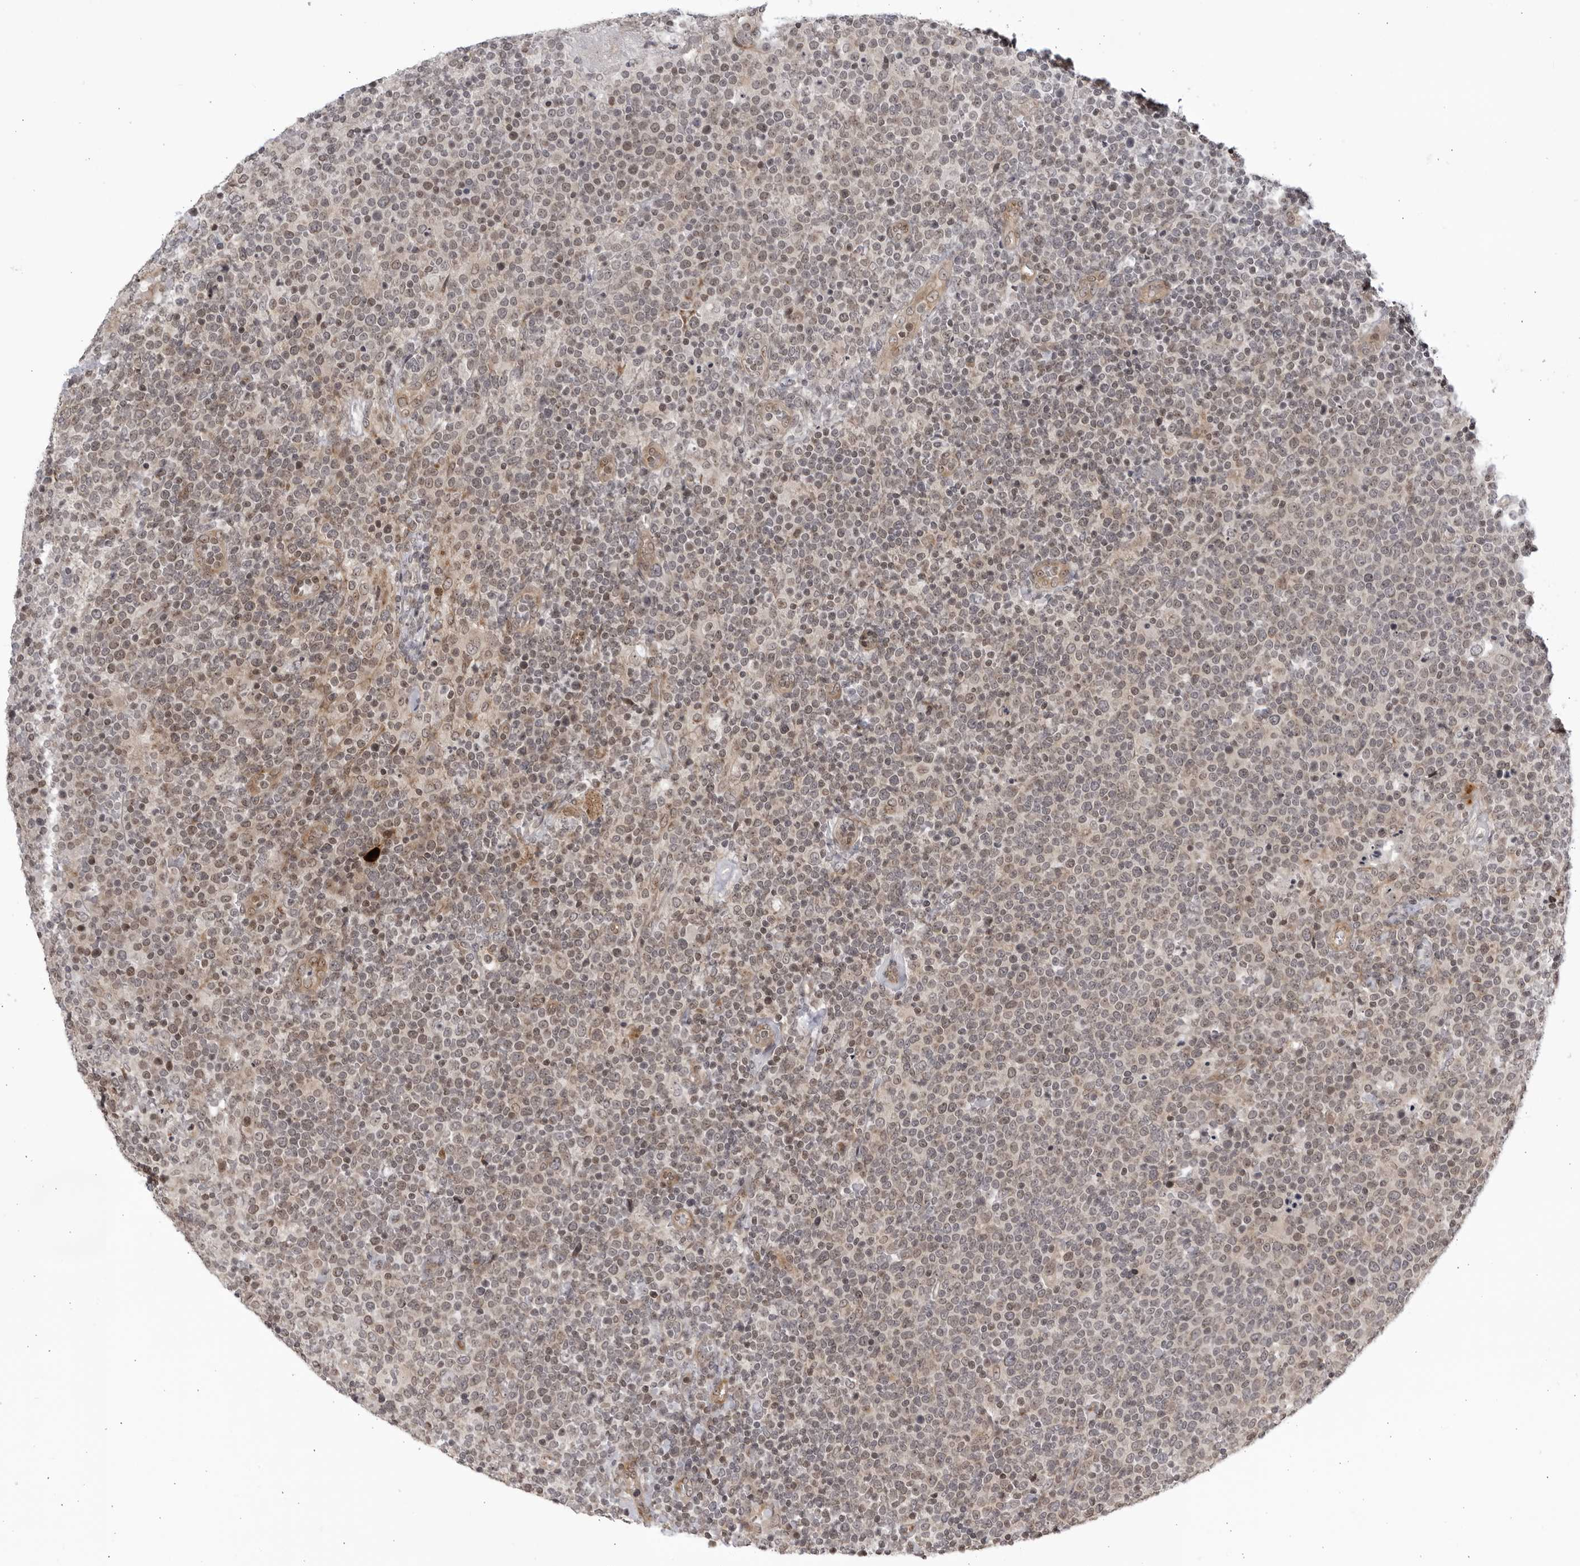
{"staining": {"intensity": "weak", "quantity": ">75%", "location": "nuclear"}, "tissue": "lymphoma", "cell_type": "Tumor cells", "image_type": "cancer", "snomed": [{"axis": "morphology", "description": "Malignant lymphoma, non-Hodgkin's type, High grade"}, {"axis": "topography", "description": "Lymph node"}], "caption": "The immunohistochemical stain shows weak nuclear expression in tumor cells of high-grade malignant lymphoma, non-Hodgkin's type tissue. Using DAB (brown) and hematoxylin (blue) stains, captured at high magnification using brightfield microscopy.", "gene": "CNBD1", "patient": {"sex": "male", "age": 61}}